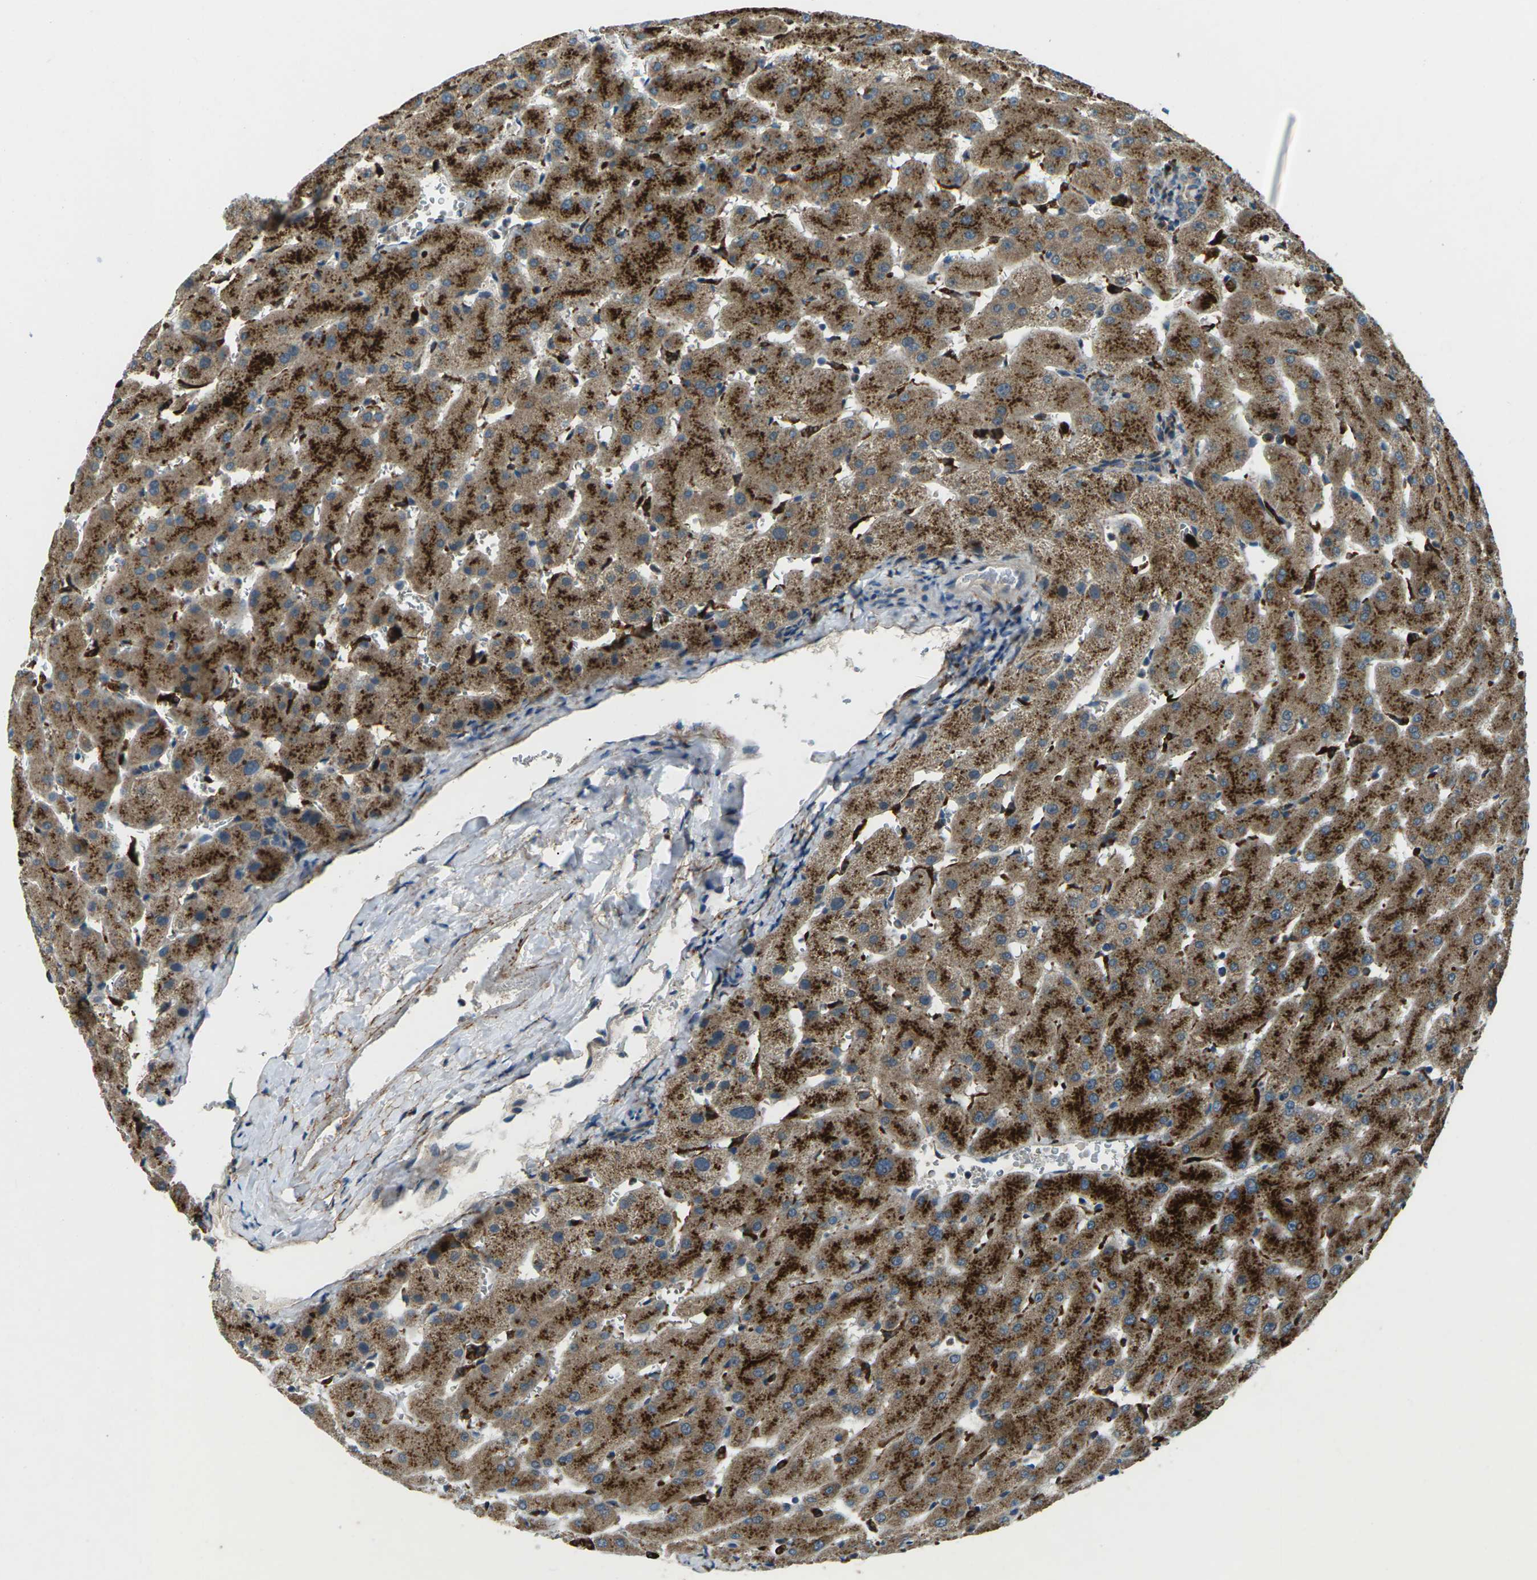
{"staining": {"intensity": "weak", "quantity": "25%-75%", "location": "cytoplasmic/membranous"}, "tissue": "liver", "cell_type": "Cholangiocytes", "image_type": "normal", "snomed": [{"axis": "morphology", "description": "Normal tissue, NOS"}, {"axis": "topography", "description": "Liver"}], "caption": "DAB immunohistochemical staining of benign human liver exhibits weak cytoplasmic/membranous protein staining in about 25%-75% of cholangiocytes. The protein is stained brown, and the nuclei are stained in blue (DAB (3,3'-diaminobenzidine) IHC with brightfield microscopy, high magnification).", "gene": "SLC31A2", "patient": {"sex": "female", "age": 63}}